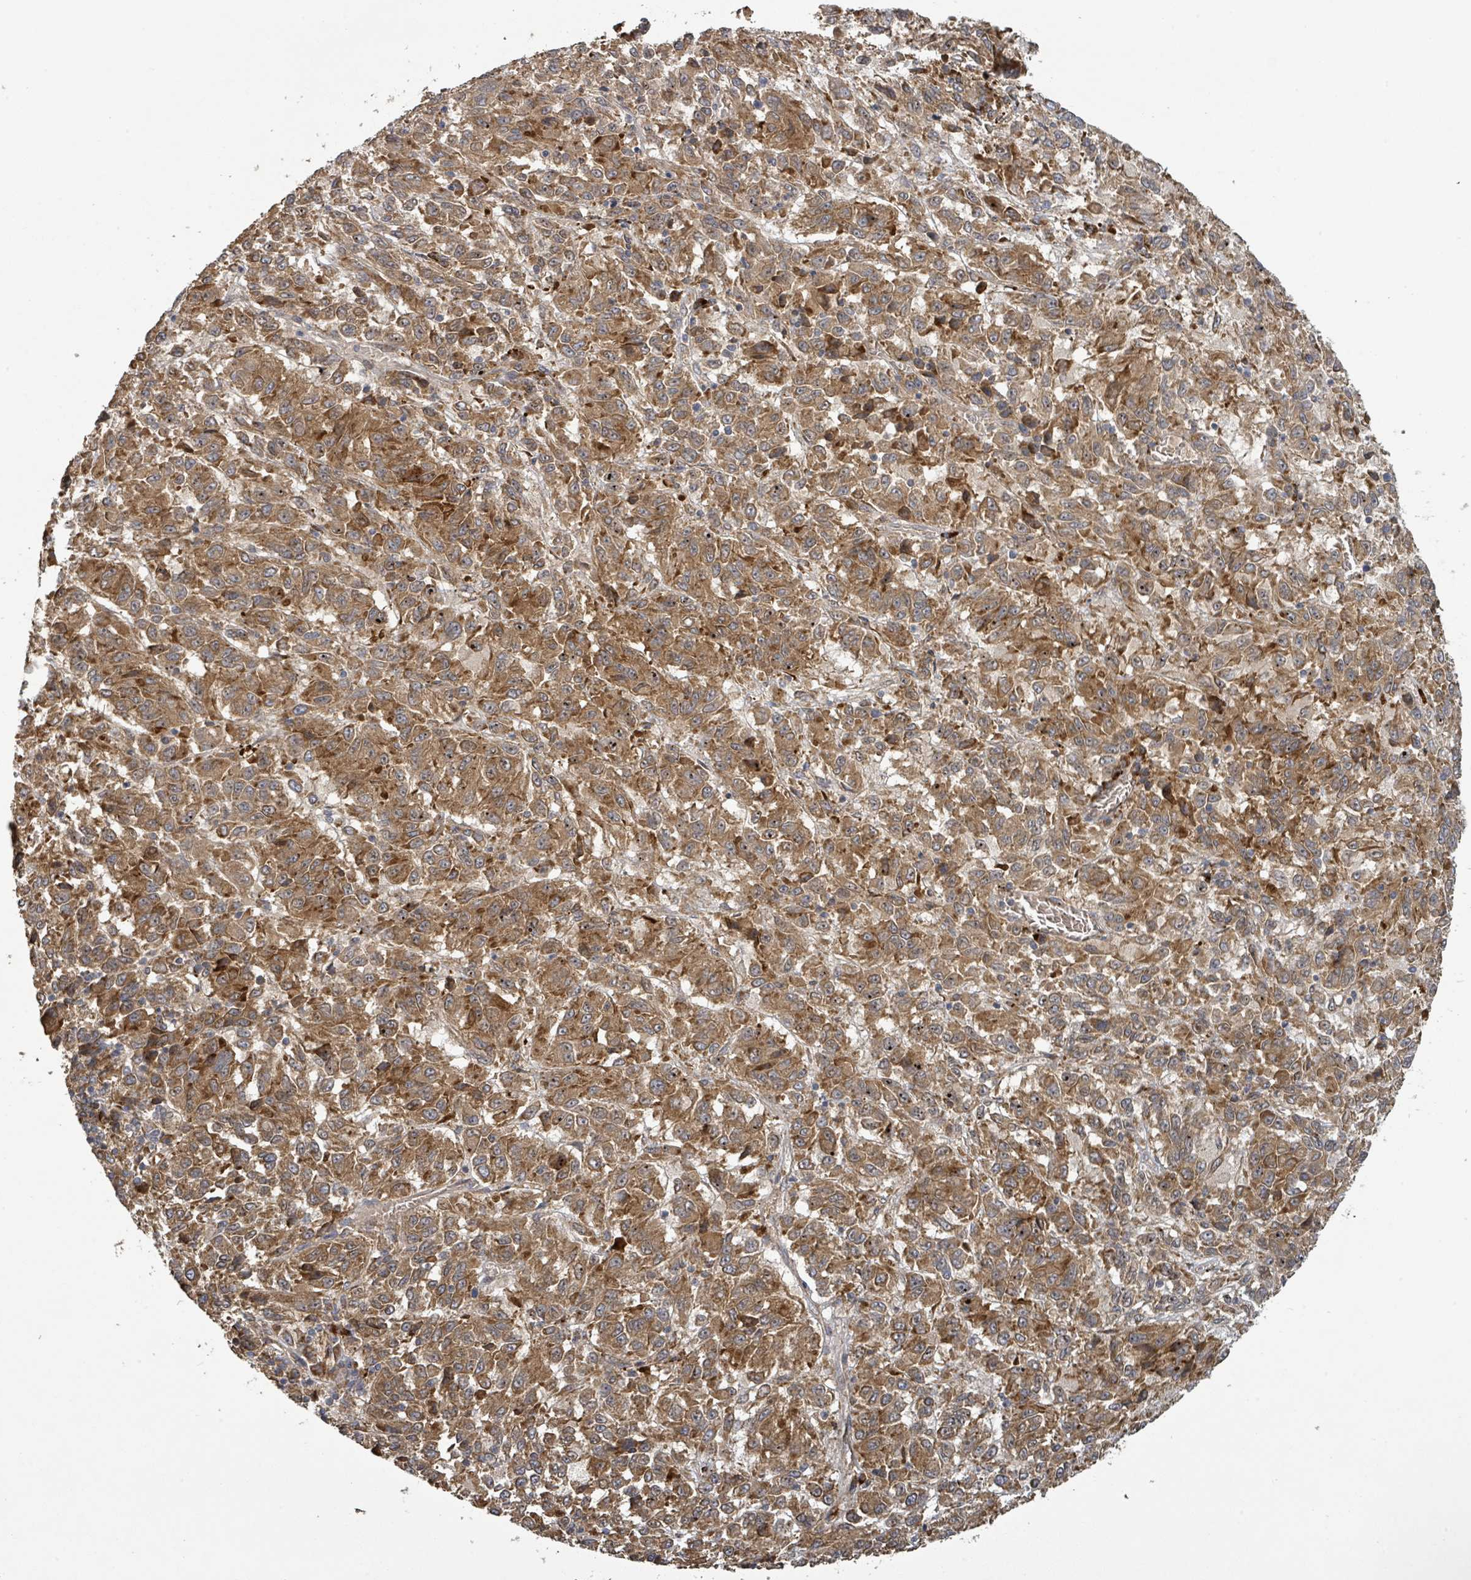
{"staining": {"intensity": "moderate", "quantity": ">75%", "location": "cytoplasmic/membranous"}, "tissue": "melanoma", "cell_type": "Tumor cells", "image_type": "cancer", "snomed": [{"axis": "morphology", "description": "Malignant melanoma, Metastatic site"}, {"axis": "topography", "description": "Lung"}], "caption": "Immunohistochemical staining of melanoma shows medium levels of moderate cytoplasmic/membranous protein positivity in approximately >75% of tumor cells.", "gene": "STARD4", "patient": {"sex": "male", "age": 64}}